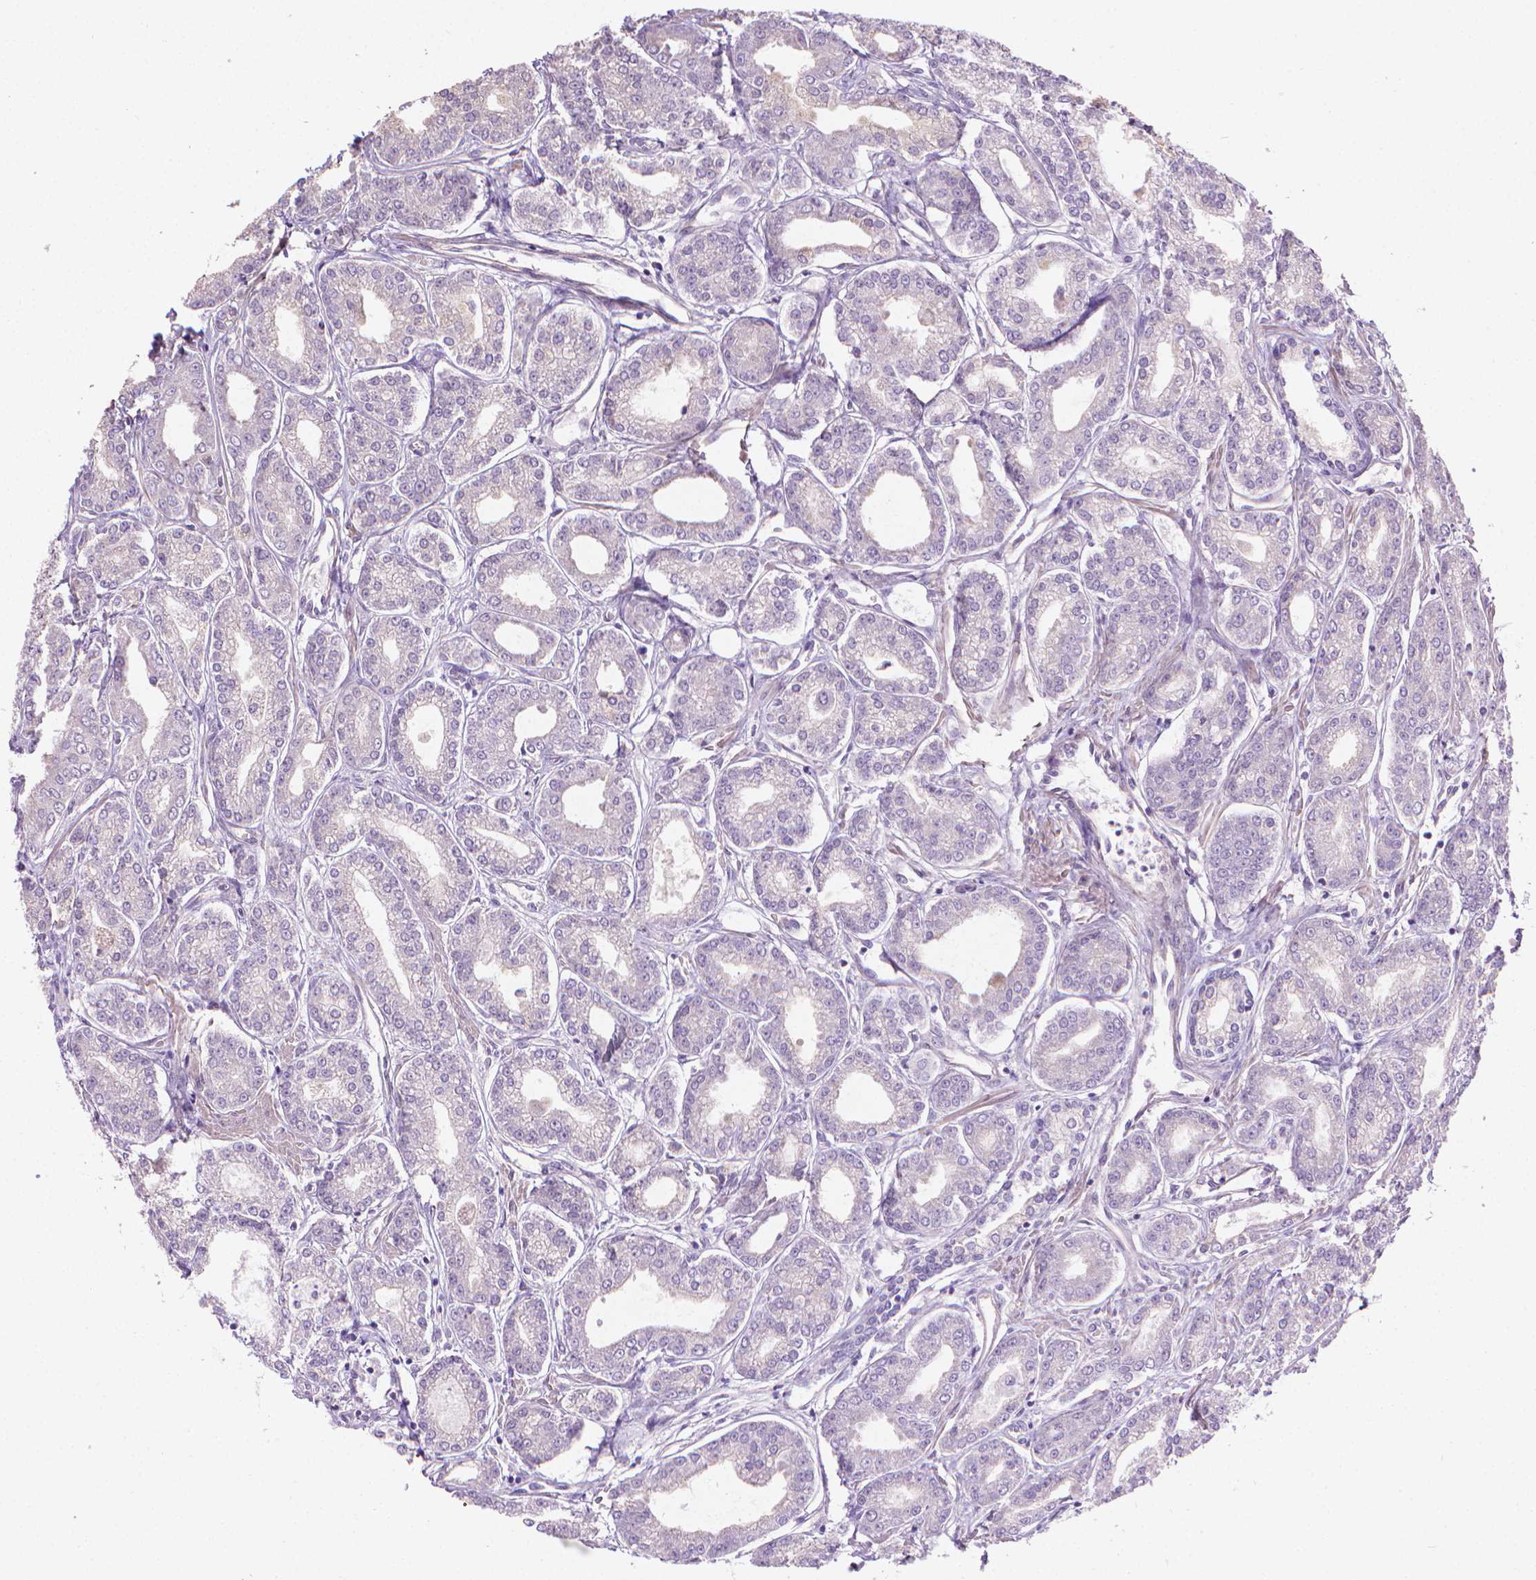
{"staining": {"intensity": "negative", "quantity": "none", "location": "none"}, "tissue": "prostate cancer", "cell_type": "Tumor cells", "image_type": "cancer", "snomed": [{"axis": "morphology", "description": "Adenocarcinoma, NOS"}, {"axis": "topography", "description": "Prostate"}], "caption": "Immunohistochemistry histopathology image of neoplastic tissue: human adenocarcinoma (prostate) stained with DAB (3,3'-diaminobenzidine) demonstrates no significant protein staining in tumor cells.", "gene": "GSDMA", "patient": {"sex": "male", "age": 71}}